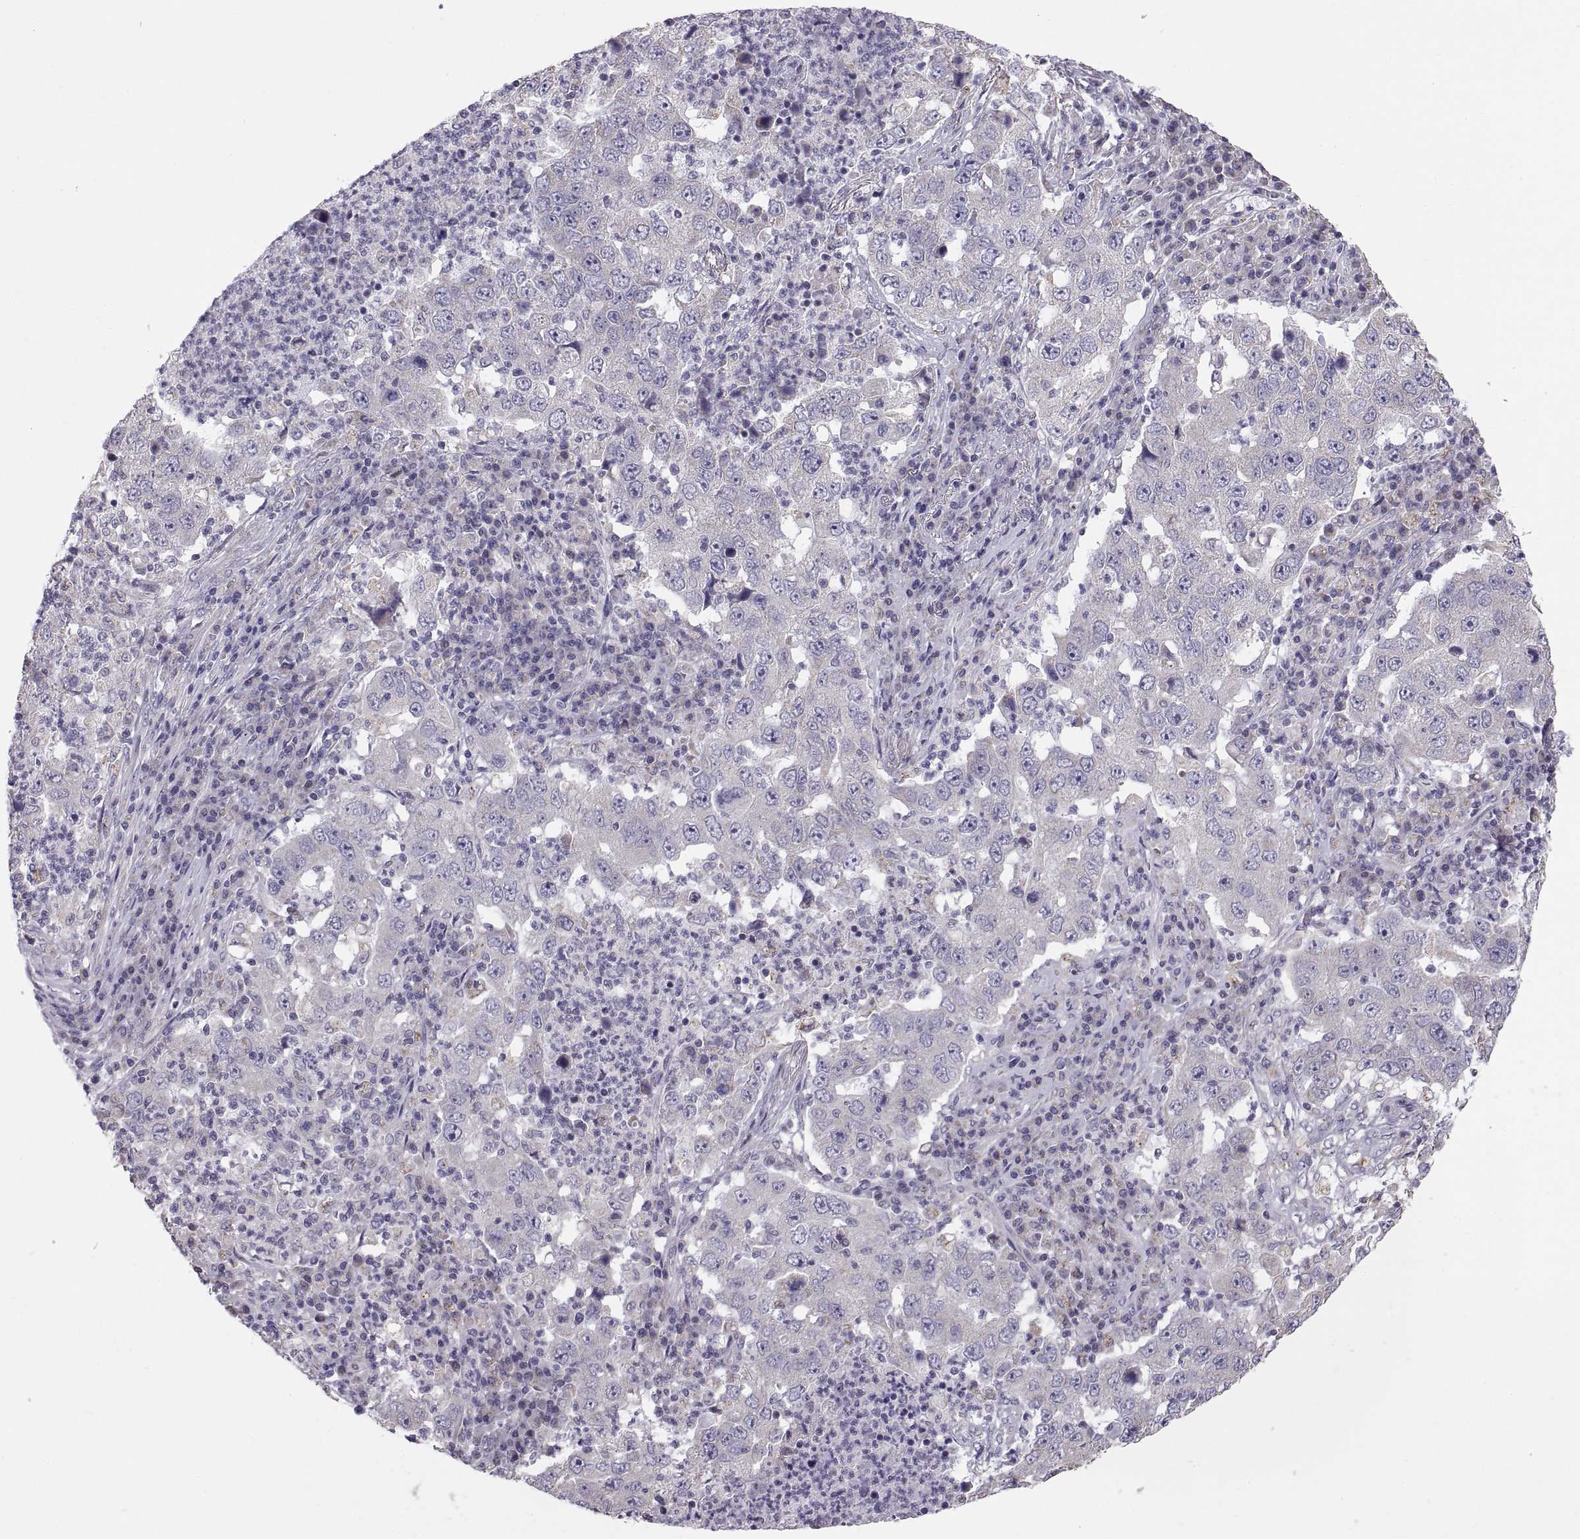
{"staining": {"intensity": "negative", "quantity": "none", "location": "none"}, "tissue": "lung cancer", "cell_type": "Tumor cells", "image_type": "cancer", "snomed": [{"axis": "morphology", "description": "Adenocarcinoma, NOS"}, {"axis": "topography", "description": "Lung"}], "caption": "This is a histopathology image of IHC staining of lung cancer (adenocarcinoma), which shows no expression in tumor cells.", "gene": "TNNC1", "patient": {"sex": "male", "age": 73}}